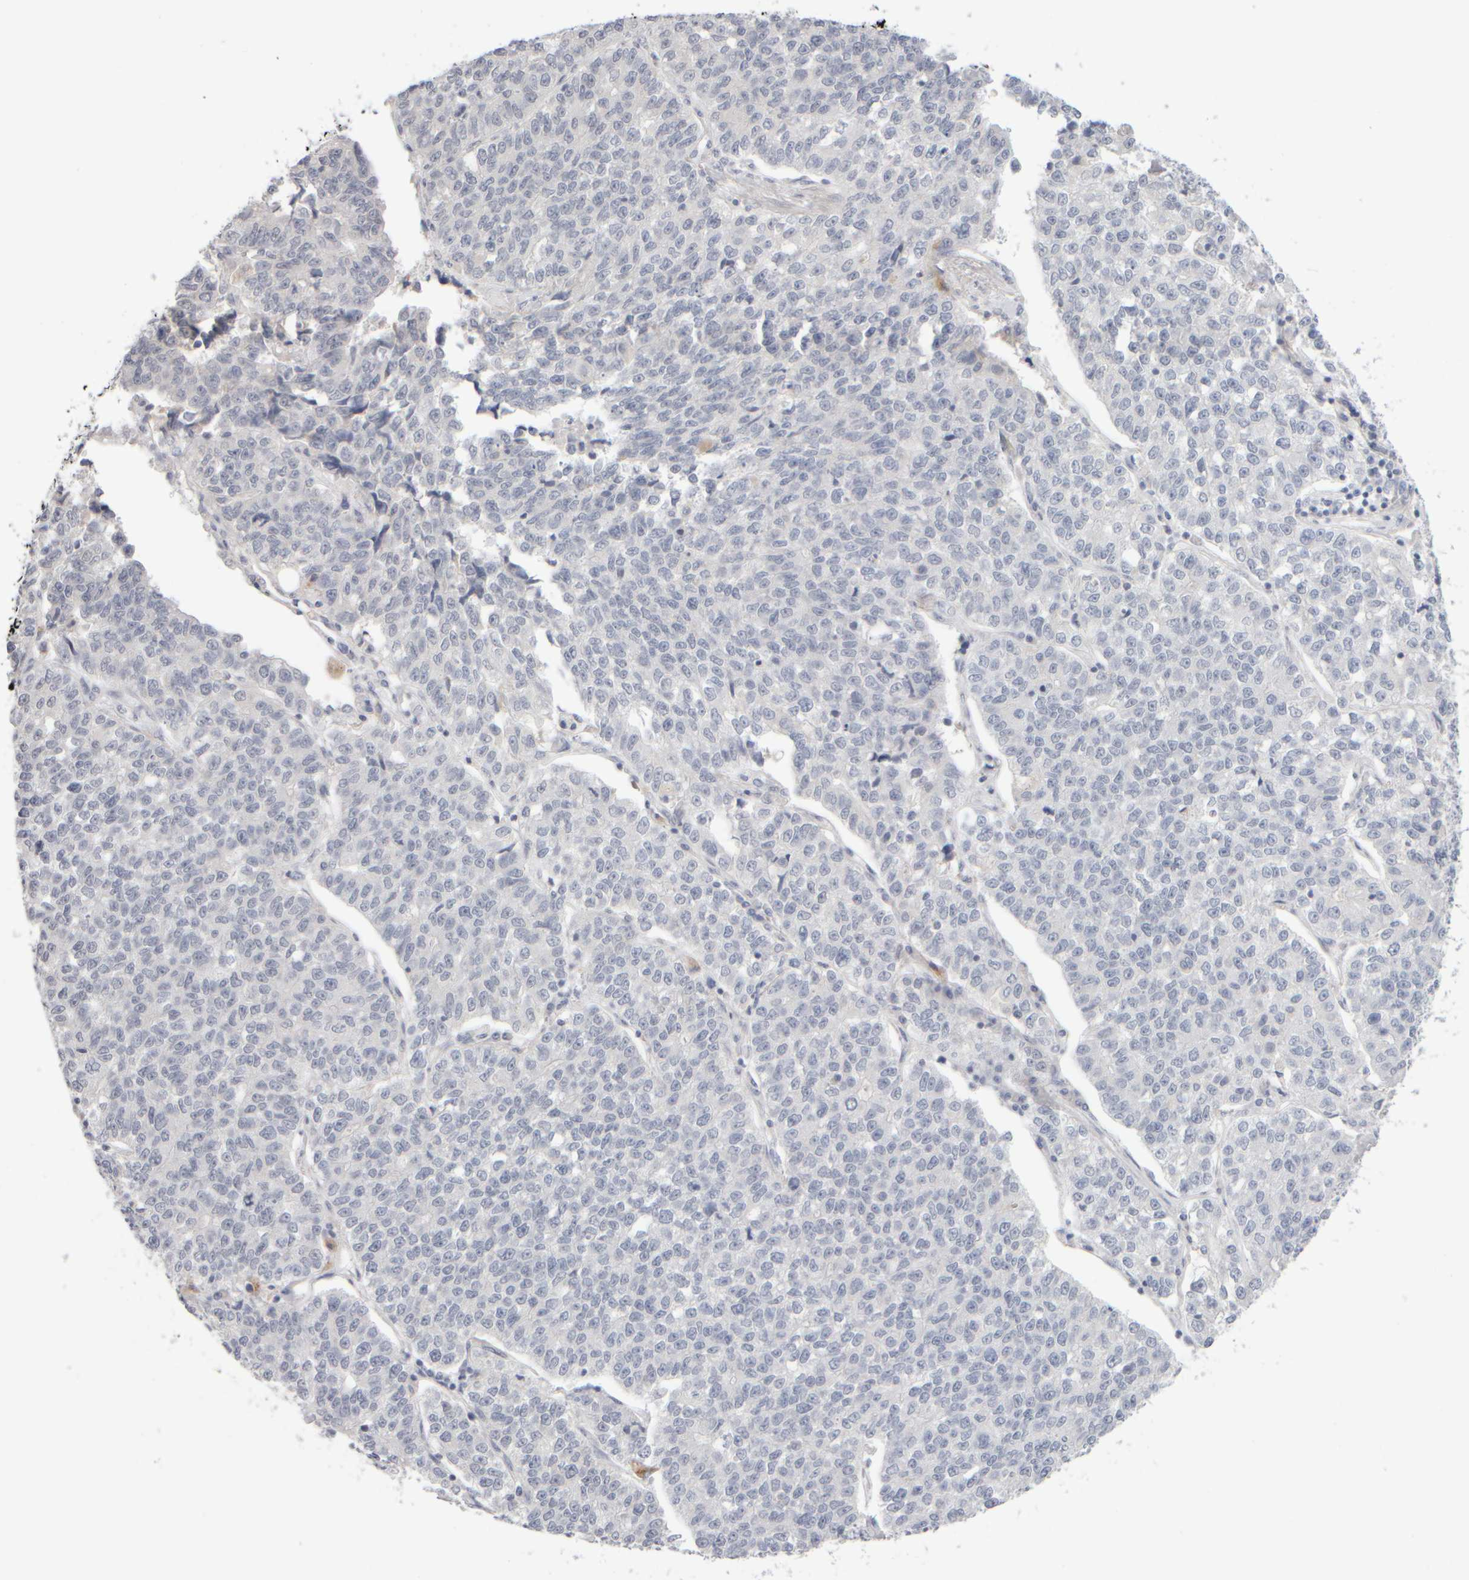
{"staining": {"intensity": "negative", "quantity": "none", "location": "none"}, "tissue": "lung cancer", "cell_type": "Tumor cells", "image_type": "cancer", "snomed": [{"axis": "morphology", "description": "Adenocarcinoma, NOS"}, {"axis": "topography", "description": "Lung"}], "caption": "A high-resolution photomicrograph shows immunohistochemistry (IHC) staining of lung adenocarcinoma, which shows no significant positivity in tumor cells.", "gene": "ZNF112", "patient": {"sex": "male", "age": 49}}